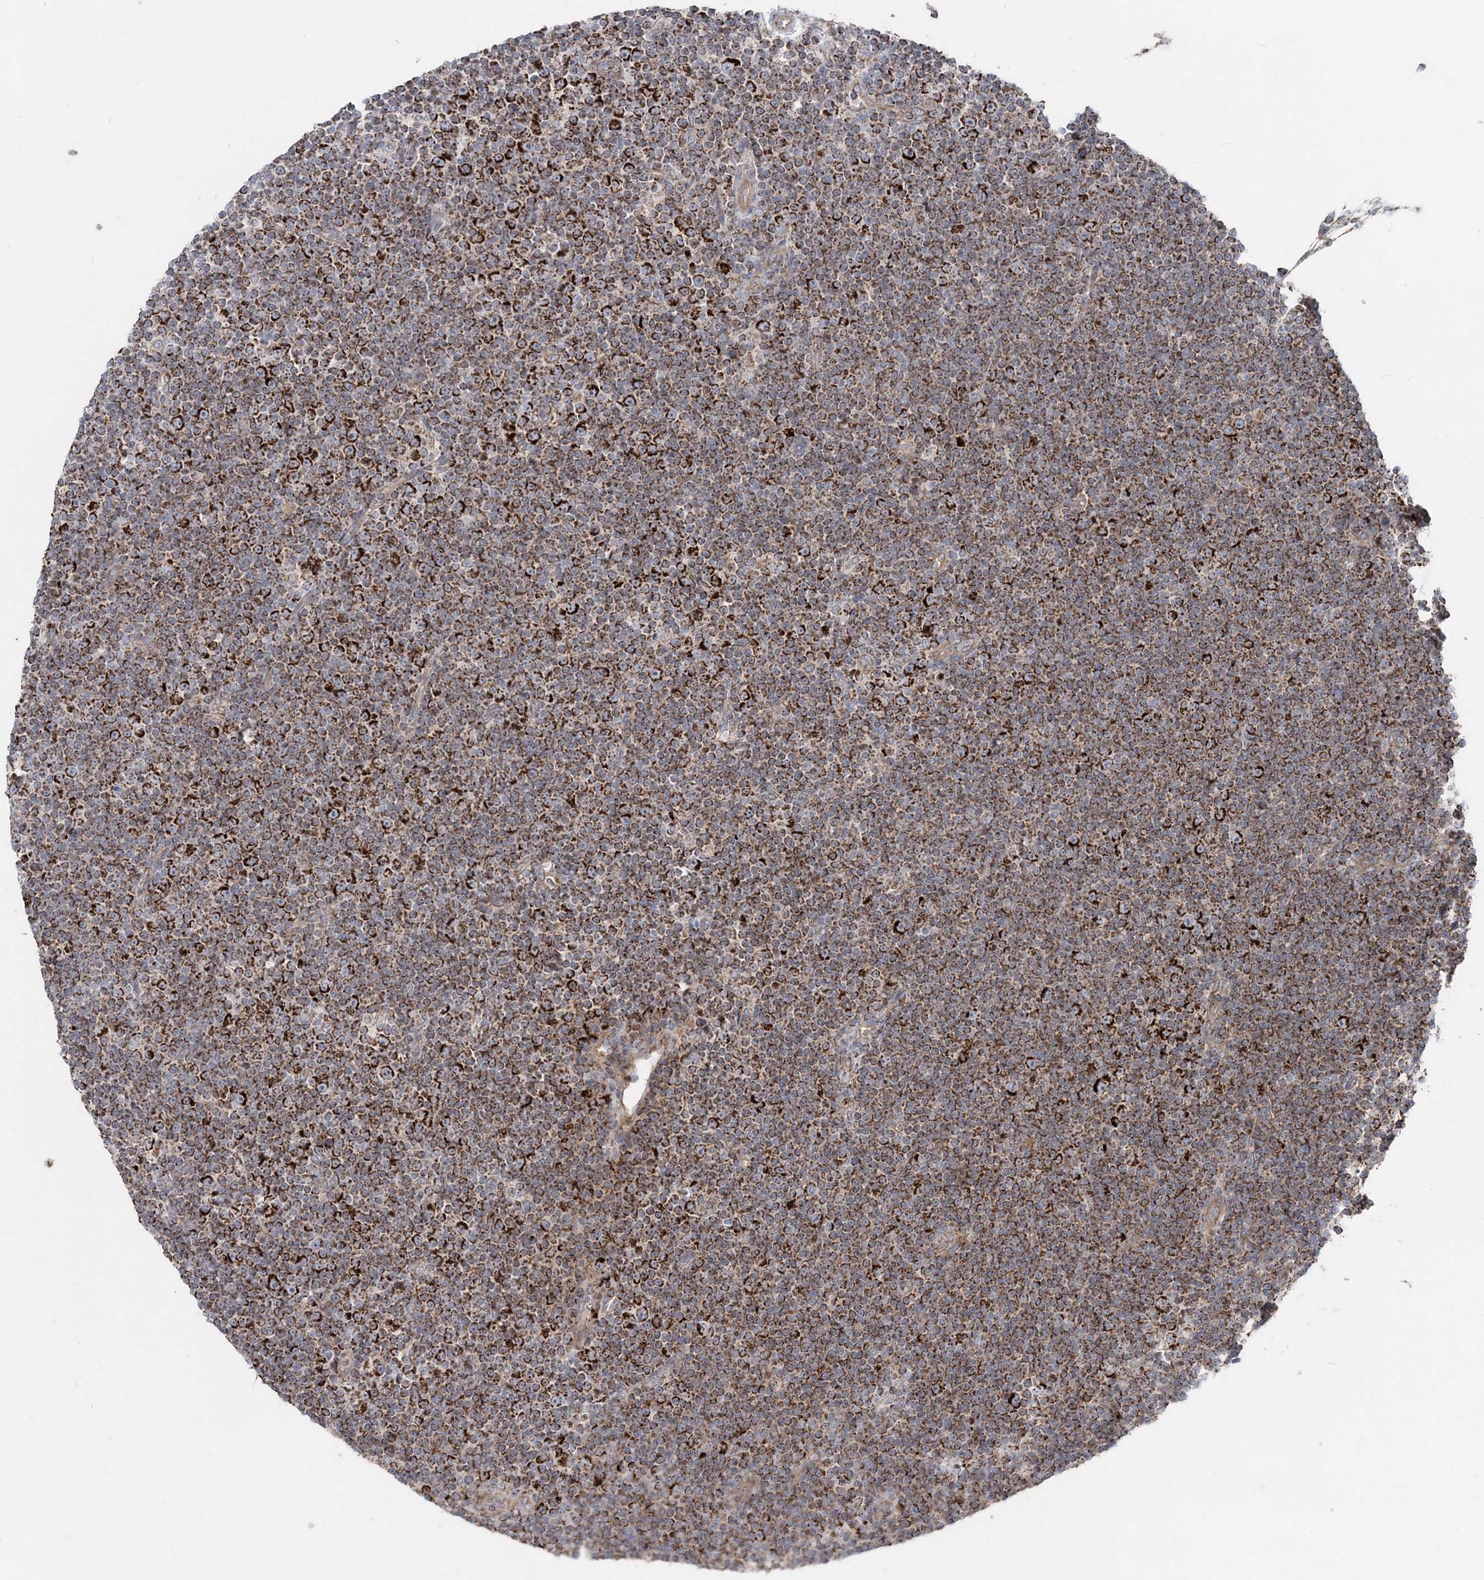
{"staining": {"intensity": "strong", "quantity": ">75%", "location": "cytoplasmic/membranous"}, "tissue": "lymphoma", "cell_type": "Tumor cells", "image_type": "cancer", "snomed": [{"axis": "morphology", "description": "Malignant lymphoma, non-Hodgkin's type, Low grade"}, {"axis": "topography", "description": "Lymph node"}], "caption": "IHC micrograph of human lymphoma stained for a protein (brown), which displays high levels of strong cytoplasmic/membranous expression in about >75% of tumor cells.", "gene": "LRPPRC", "patient": {"sex": "female", "age": 67}}